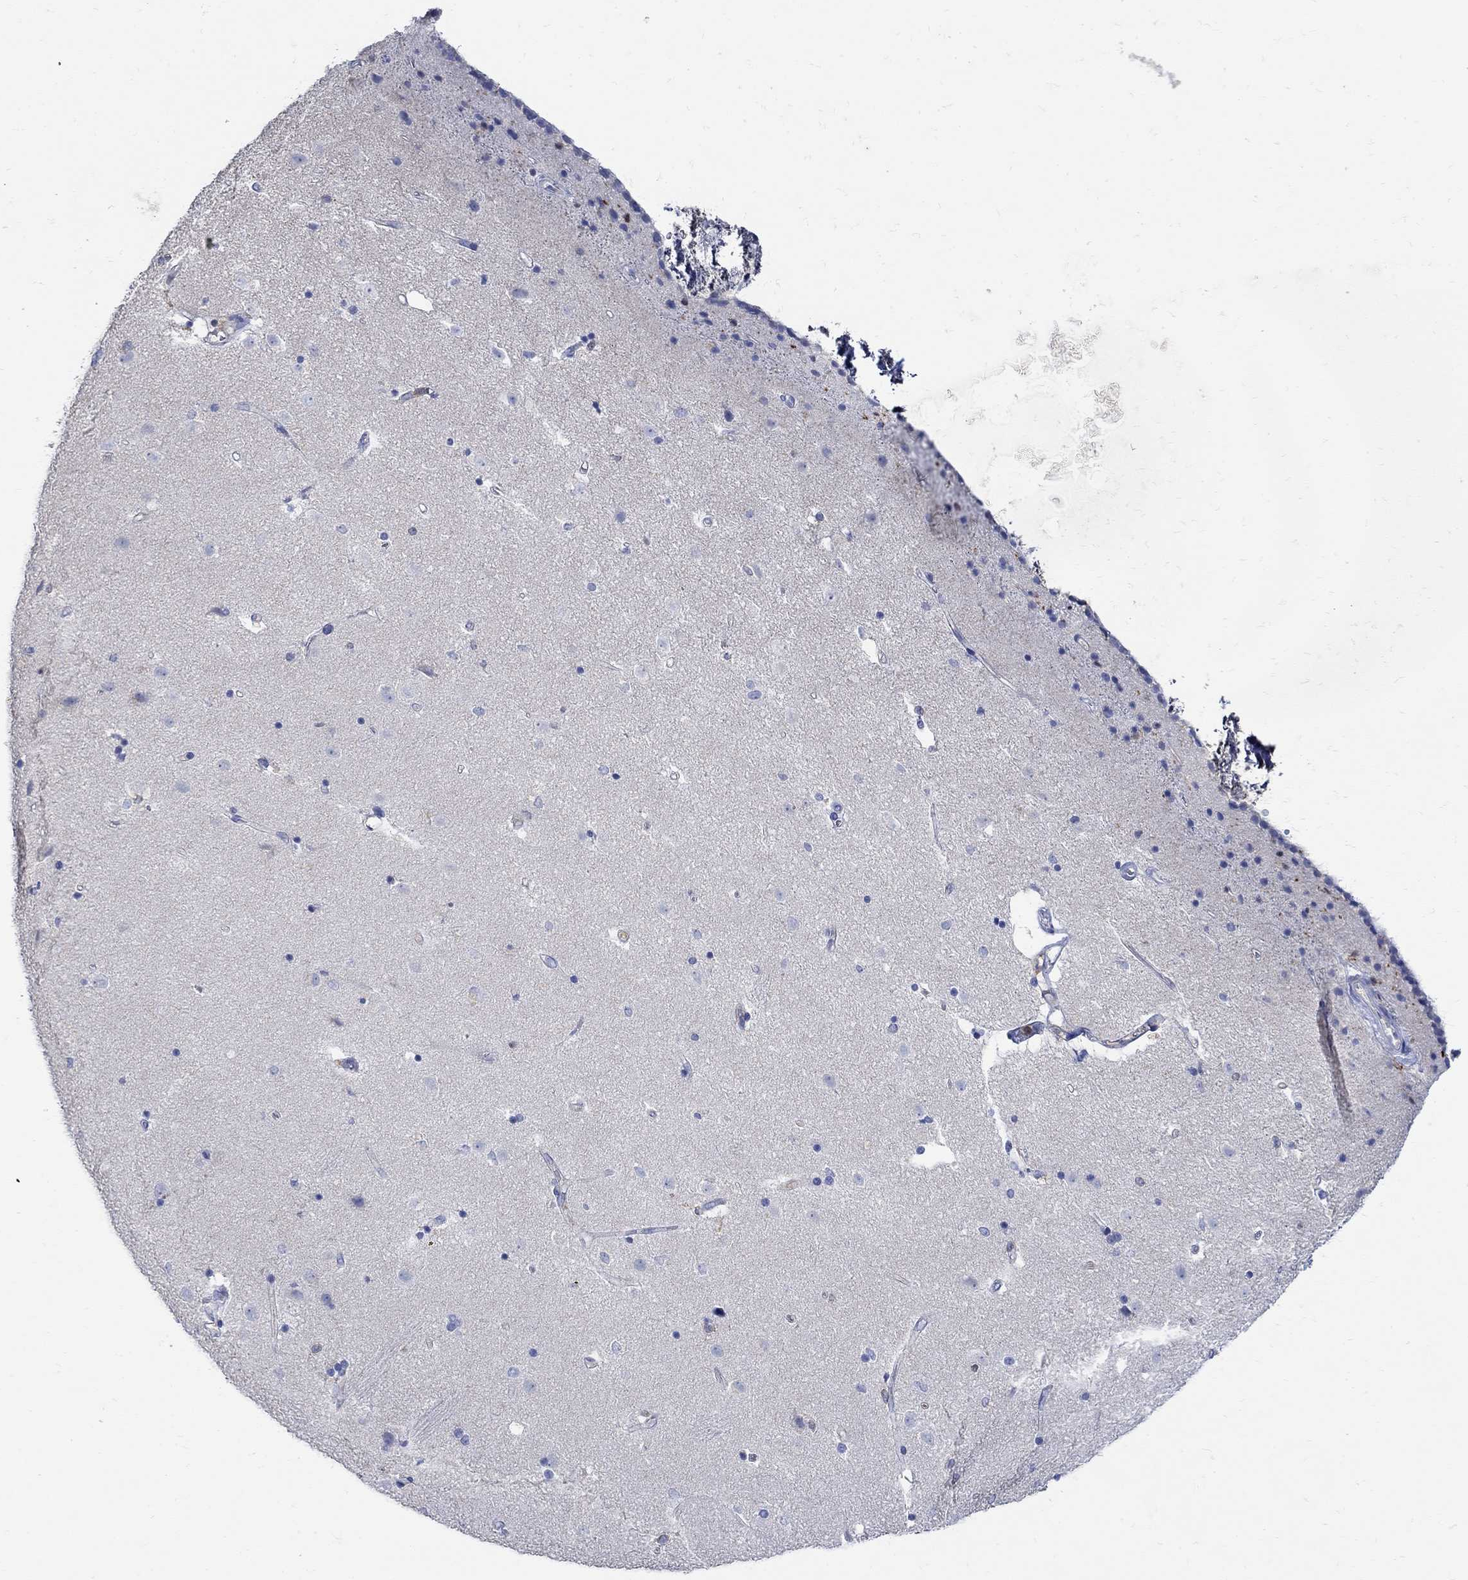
{"staining": {"intensity": "negative", "quantity": "none", "location": "none"}, "tissue": "caudate", "cell_type": "Glial cells", "image_type": "normal", "snomed": [{"axis": "morphology", "description": "Normal tissue, NOS"}, {"axis": "topography", "description": "Lateral ventricle wall"}], "caption": "DAB immunohistochemical staining of normal caudate demonstrates no significant staining in glial cells. (Stains: DAB immunohistochemistry with hematoxylin counter stain, Microscopy: brightfield microscopy at high magnification).", "gene": "GCM1", "patient": {"sex": "female", "age": 71}}